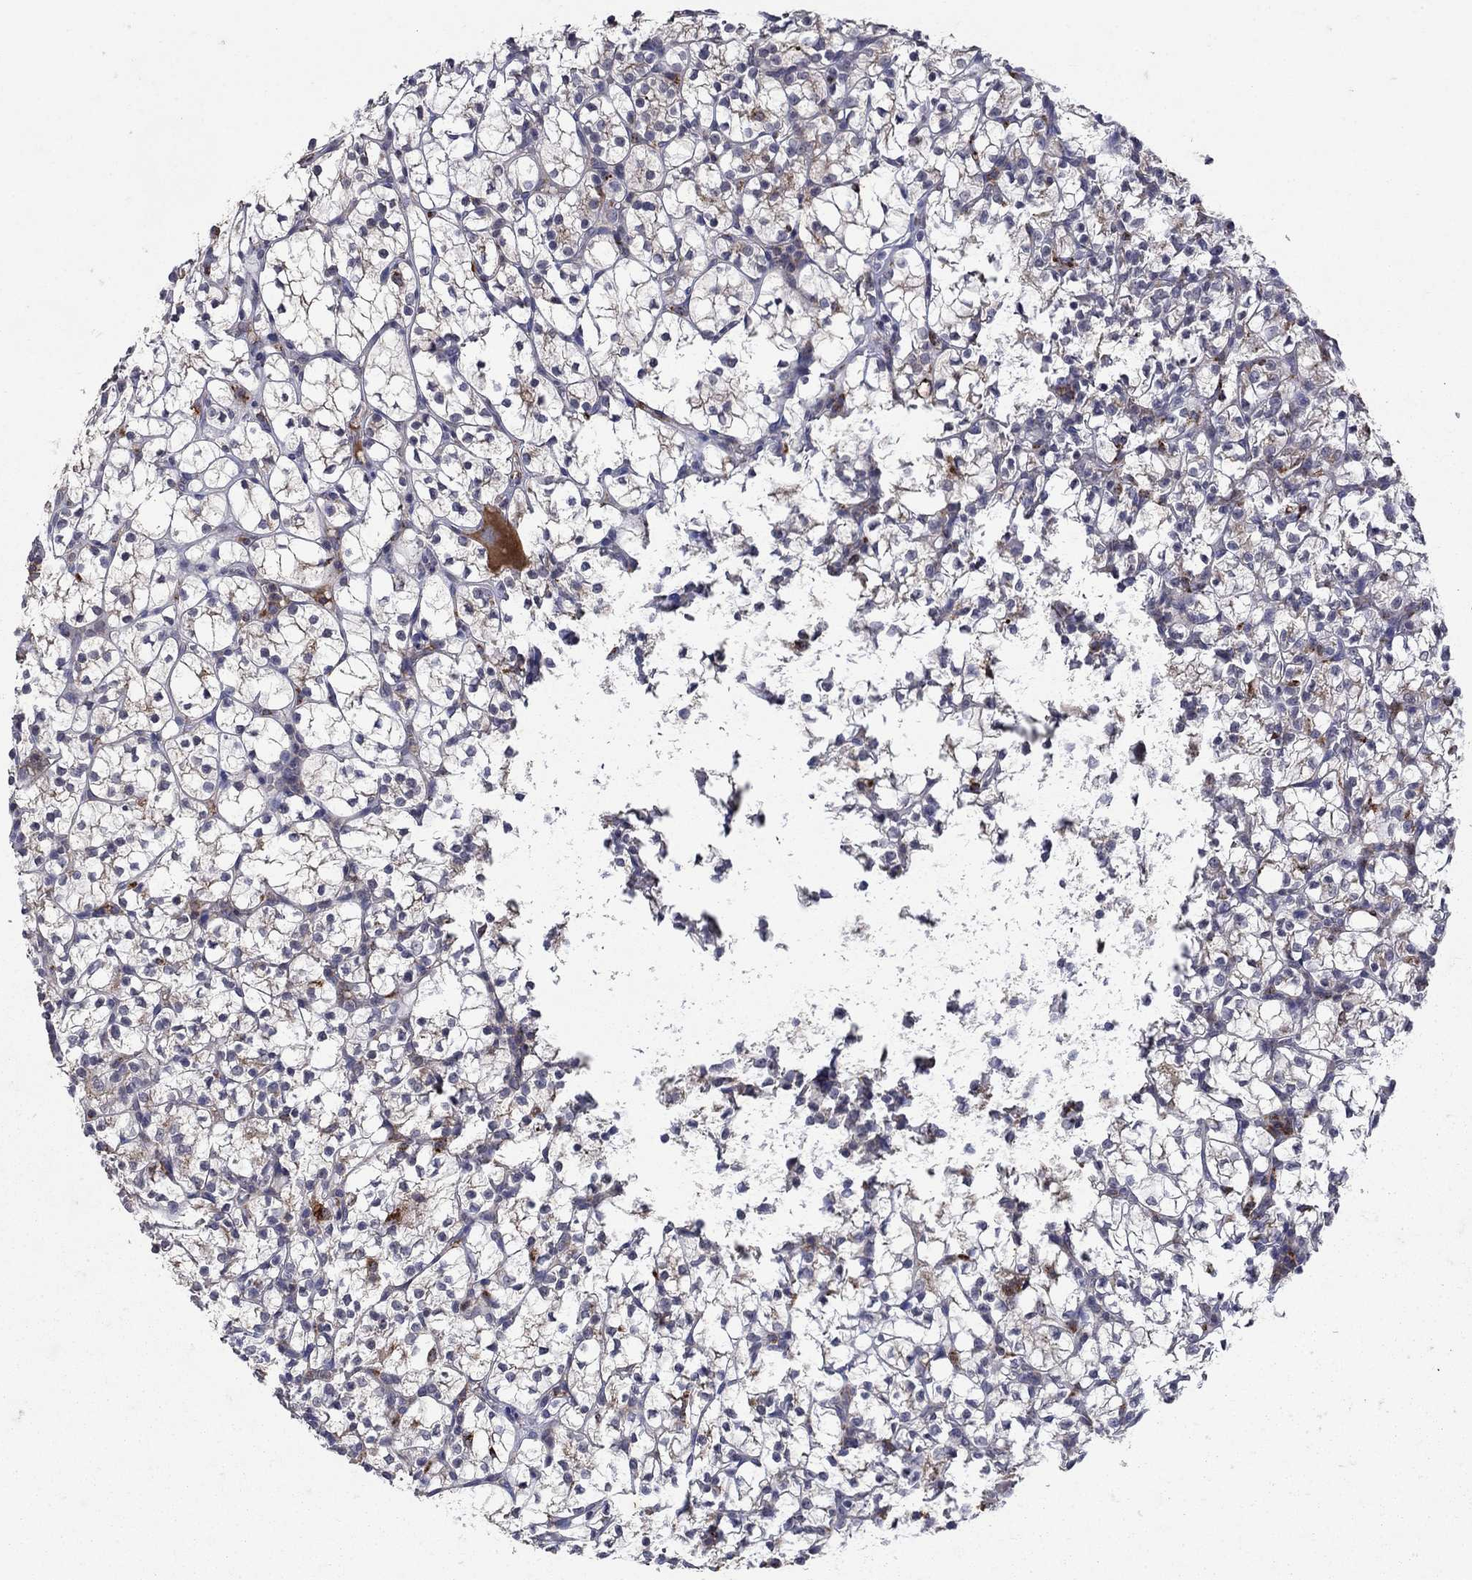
{"staining": {"intensity": "negative", "quantity": "none", "location": "none"}, "tissue": "renal cancer", "cell_type": "Tumor cells", "image_type": "cancer", "snomed": [{"axis": "morphology", "description": "Adenocarcinoma, NOS"}, {"axis": "topography", "description": "Kidney"}], "caption": "Immunohistochemistry image of renal cancer stained for a protein (brown), which exhibits no staining in tumor cells.", "gene": "NPC2", "patient": {"sex": "female", "age": 89}}